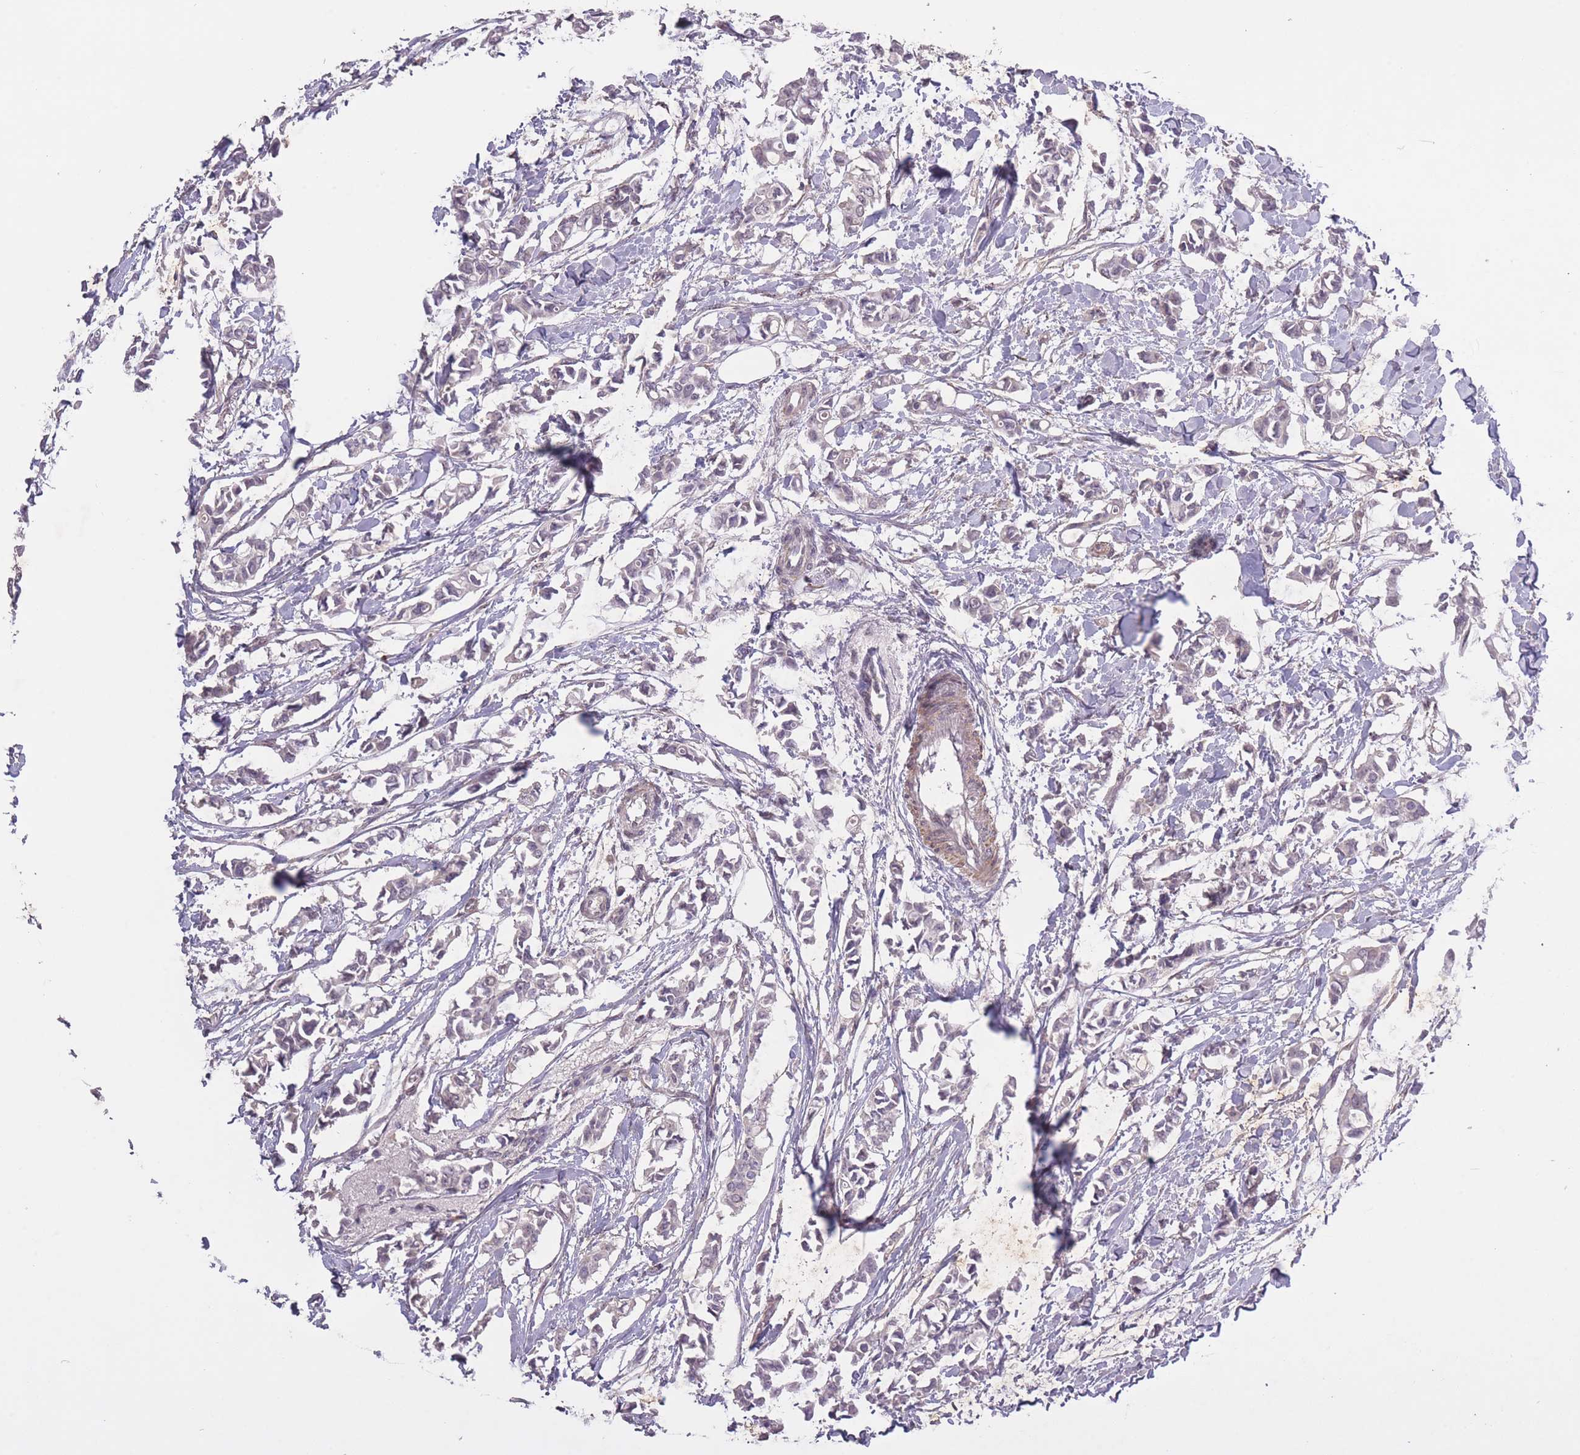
{"staining": {"intensity": "negative", "quantity": "none", "location": "none"}, "tissue": "breast cancer", "cell_type": "Tumor cells", "image_type": "cancer", "snomed": [{"axis": "morphology", "description": "Duct carcinoma"}, {"axis": "topography", "description": "Breast"}], "caption": "A micrograph of breast cancer stained for a protein reveals no brown staining in tumor cells. Nuclei are stained in blue.", "gene": "CBX6", "patient": {"sex": "female", "age": 41}}